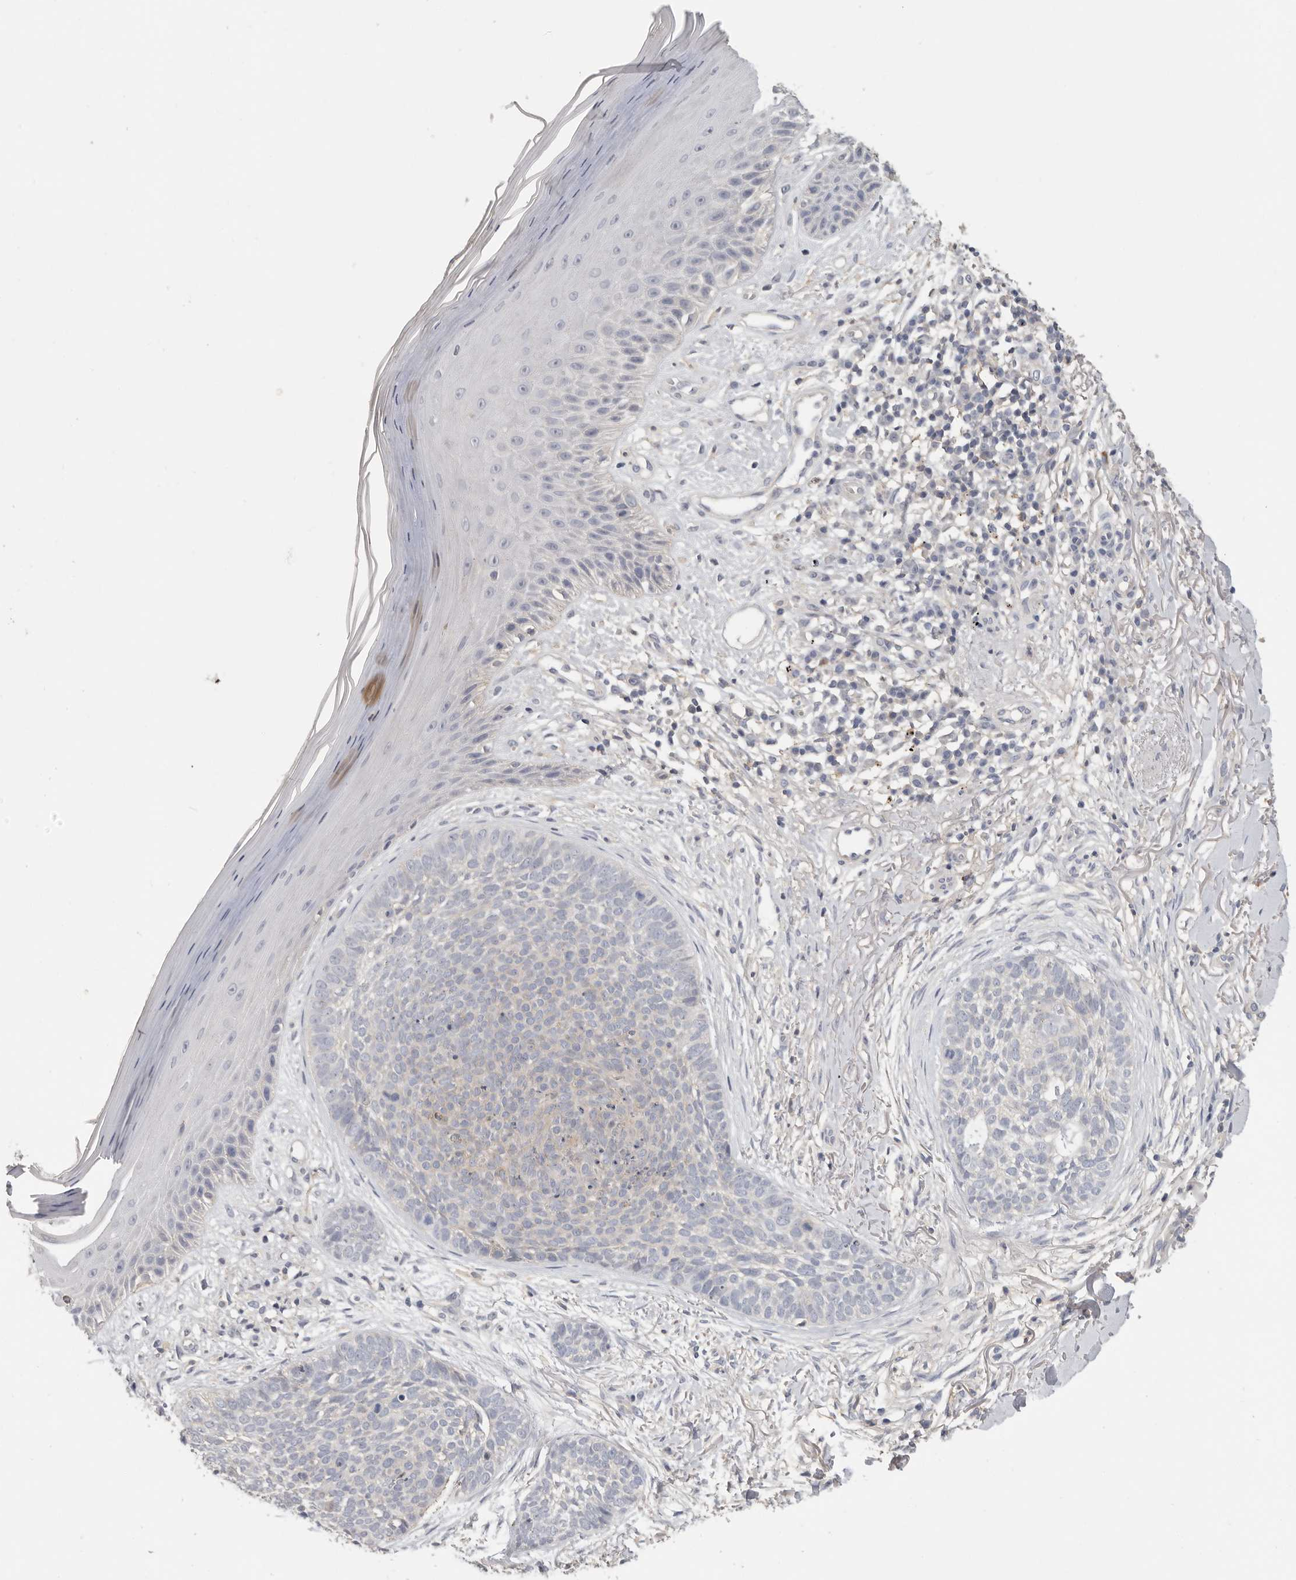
{"staining": {"intensity": "negative", "quantity": "none", "location": "none"}, "tissue": "skin cancer", "cell_type": "Tumor cells", "image_type": "cancer", "snomed": [{"axis": "morphology", "description": "Normal tissue, NOS"}, {"axis": "morphology", "description": "Basal cell carcinoma"}, {"axis": "topography", "description": "Skin"}], "caption": "This is an immunohistochemistry (IHC) histopathology image of skin cancer (basal cell carcinoma). There is no expression in tumor cells.", "gene": "WDTC1", "patient": {"sex": "male", "age": 67}}